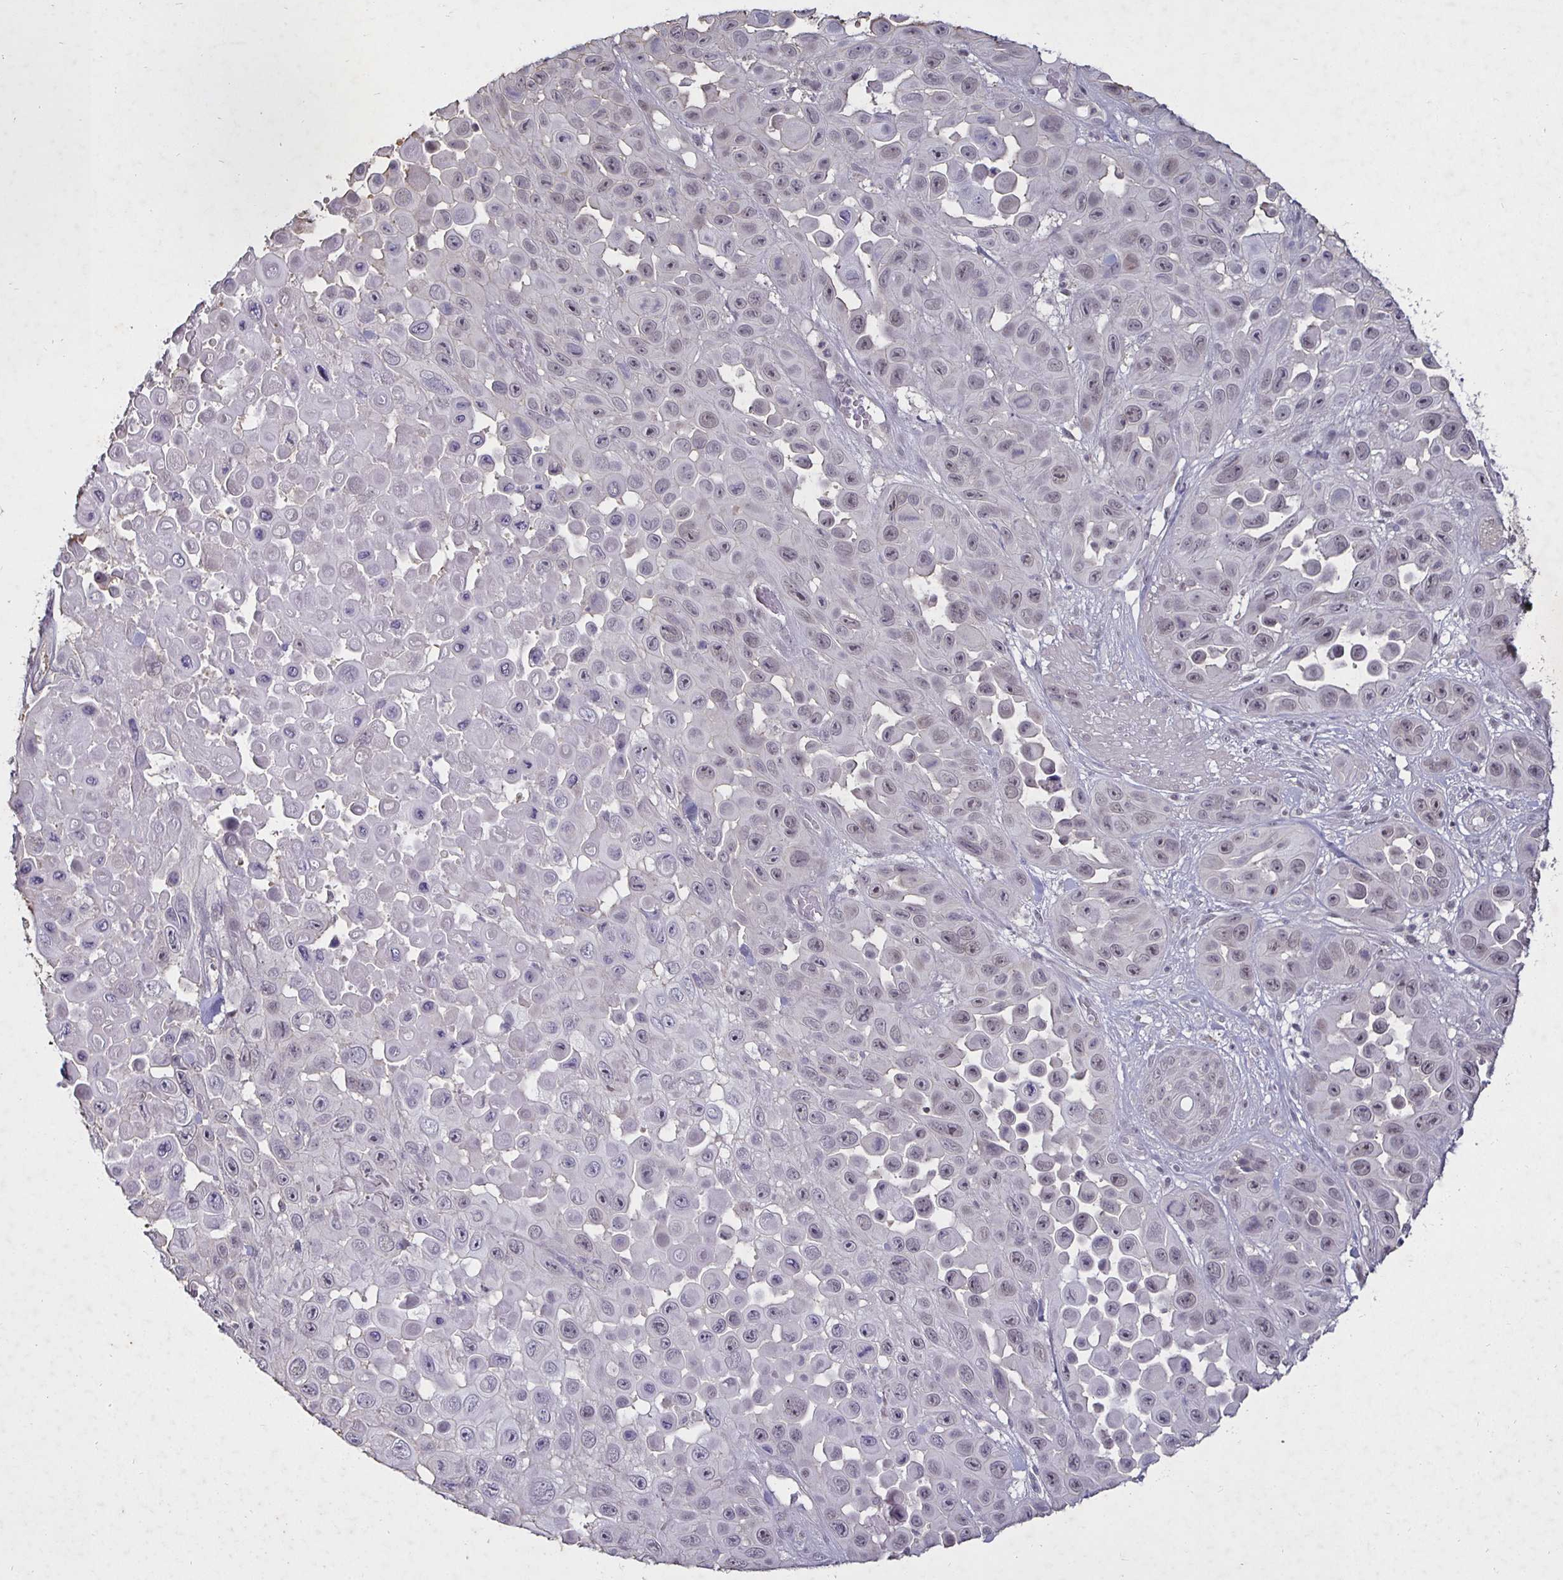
{"staining": {"intensity": "weak", "quantity": "<25%", "location": "nuclear"}, "tissue": "skin cancer", "cell_type": "Tumor cells", "image_type": "cancer", "snomed": [{"axis": "morphology", "description": "Squamous cell carcinoma, NOS"}, {"axis": "topography", "description": "Skin"}], "caption": "A photomicrograph of skin cancer stained for a protein exhibits no brown staining in tumor cells.", "gene": "MLH1", "patient": {"sex": "male", "age": 81}}